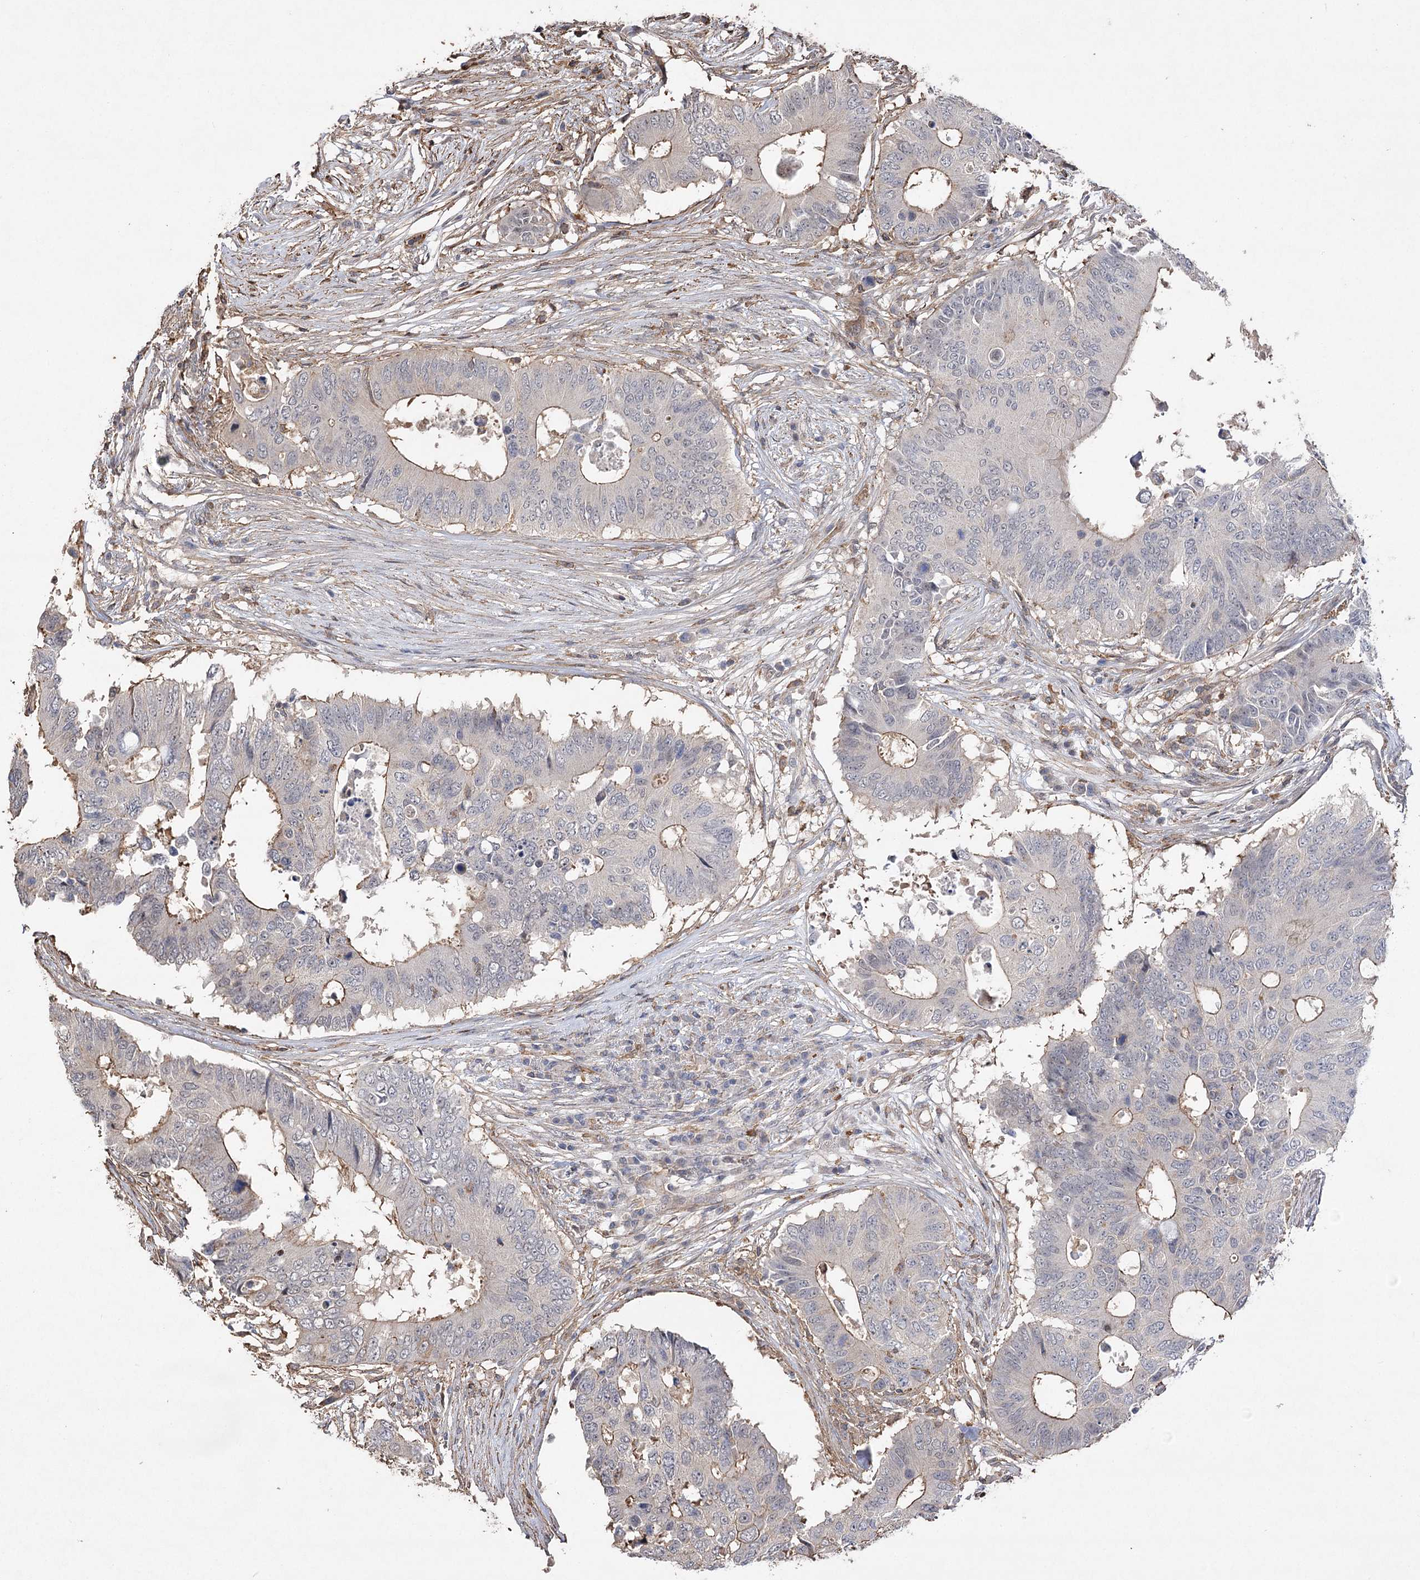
{"staining": {"intensity": "moderate", "quantity": "<25%", "location": "cytoplasmic/membranous"}, "tissue": "colorectal cancer", "cell_type": "Tumor cells", "image_type": "cancer", "snomed": [{"axis": "morphology", "description": "Adenocarcinoma, NOS"}, {"axis": "topography", "description": "Colon"}], "caption": "The histopathology image displays immunohistochemical staining of adenocarcinoma (colorectal). There is moderate cytoplasmic/membranous expression is identified in approximately <25% of tumor cells.", "gene": "OBSL1", "patient": {"sex": "male", "age": 71}}